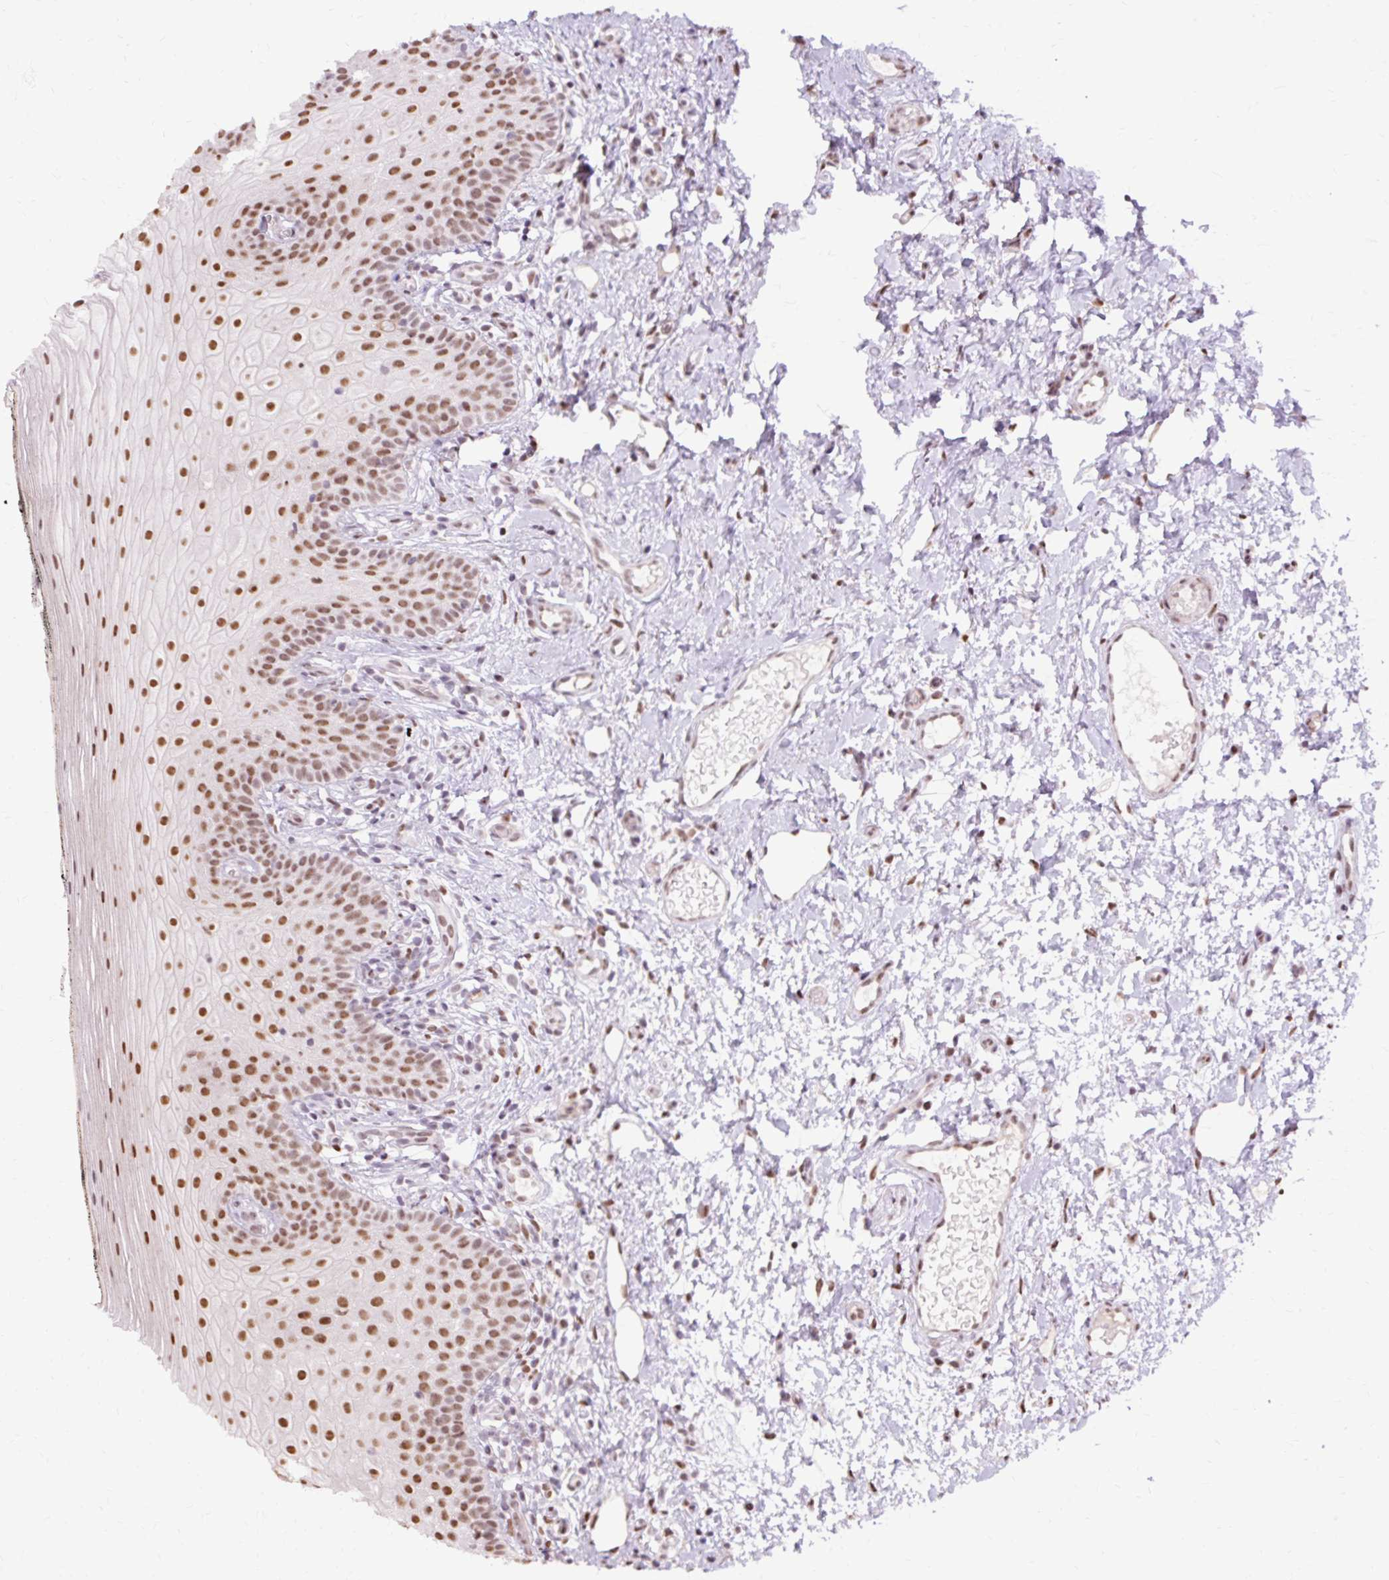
{"staining": {"intensity": "moderate", "quantity": ">75%", "location": "nuclear"}, "tissue": "oral mucosa", "cell_type": "Squamous epithelial cells", "image_type": "normal", "snomed": [{"axis": "morphology", "description": "Normal tissue, NOS"}, {"axis": "topography", "description": "Oral tissue"}], "caption": "Moderate nuclear staining is identified in approximately >75% of squamous epithelial cells in unremarkable oral mucosa. (DAB IHC, brown staining for protein, blue staining for nuclei).", "gene": "ENSG00000261832", "patient": {"sex": "male", "age": 75}}